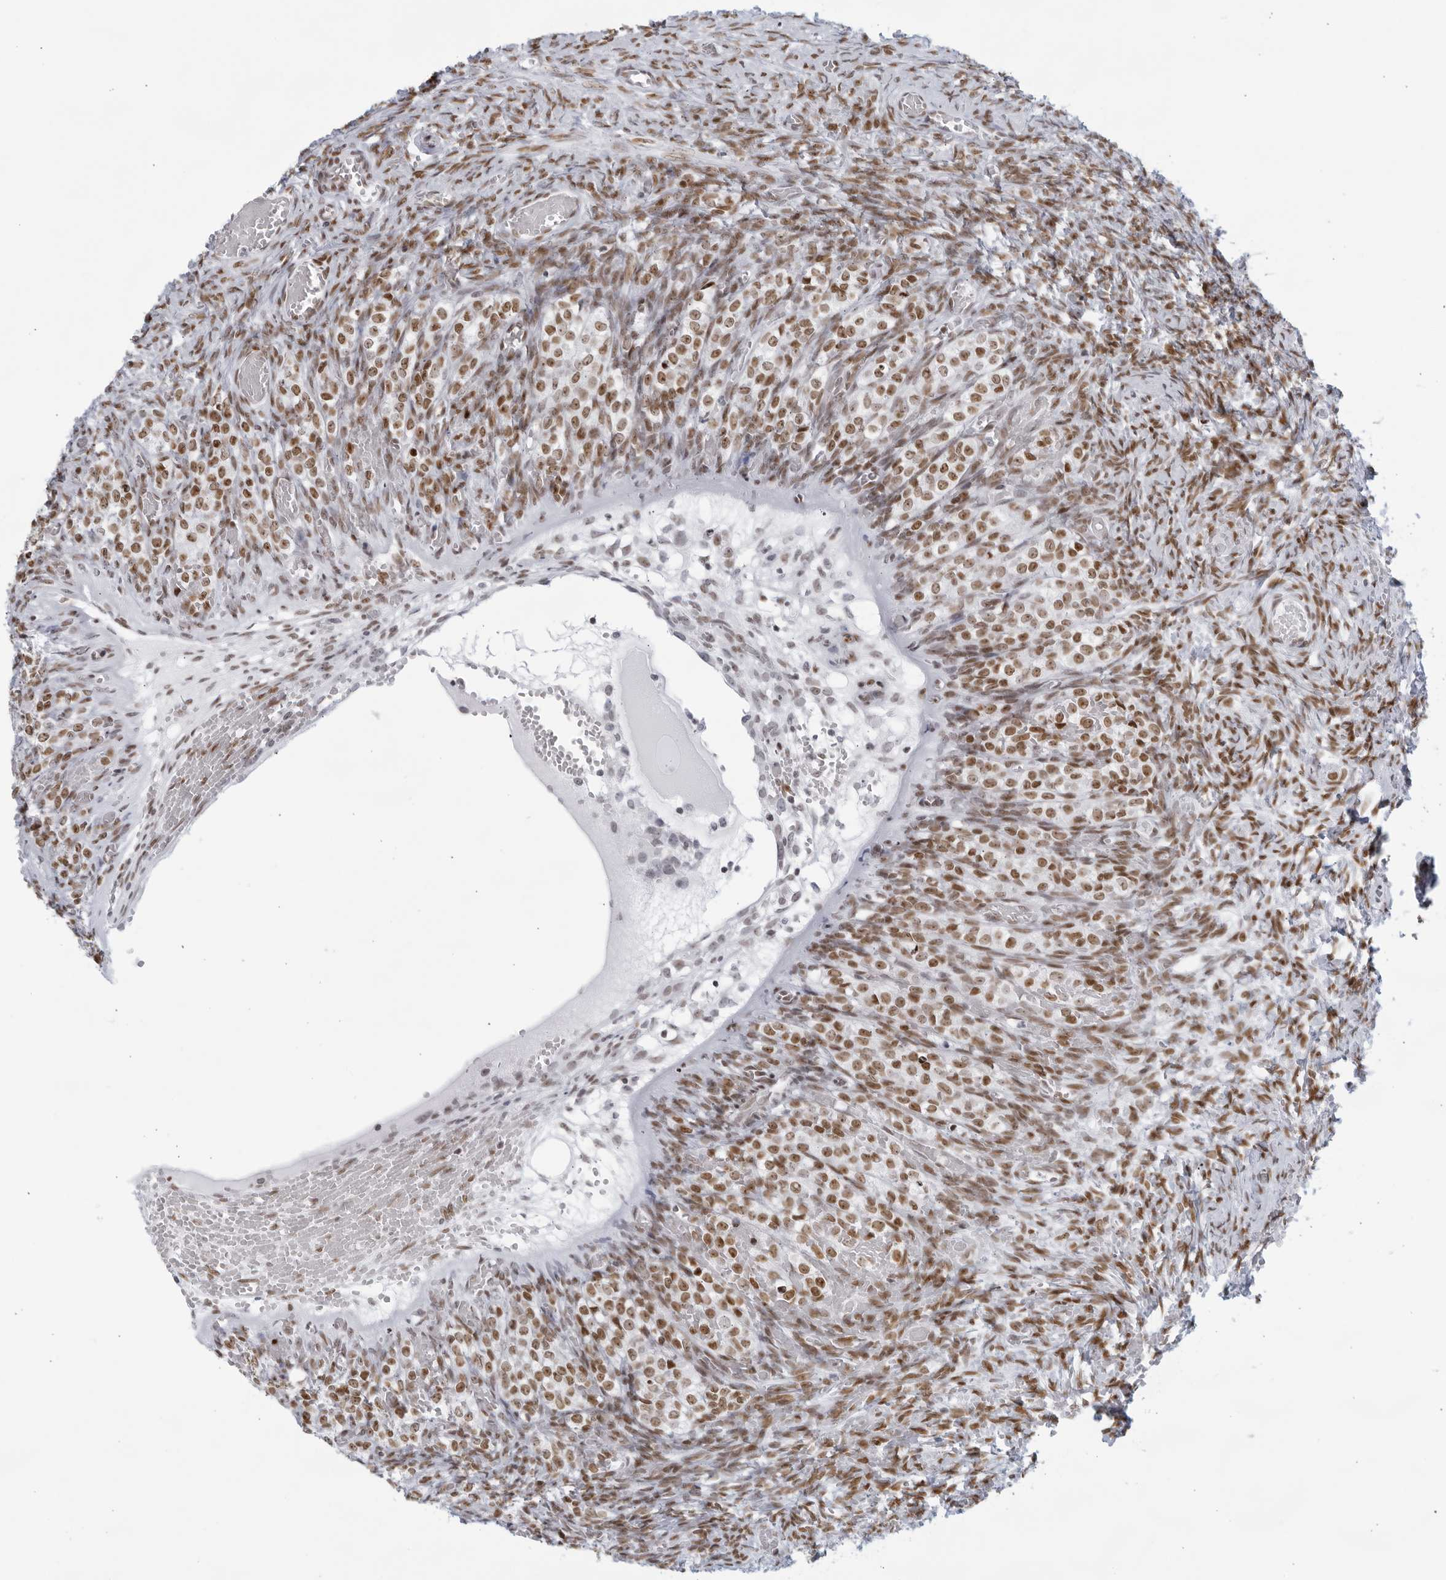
{"staining": {"intensity": "moderate", "quantity": ">75%", "location": "nuclear"}, "tissue": "ovary", "cell_type": "Follicle cells", "image_type": "normal", "snomed": [{"axis": "morphology", "description": "Adenocarcinoma, NOS"}, {"axis": "topography", "description": "Endometrium"}], "caption": "Normal ovary demonstrates moderate nuclear positivity in approximately >75% of follicle cells.", "gene": "HP1BP3", "patient": {"sex": "female", "age": 32}}